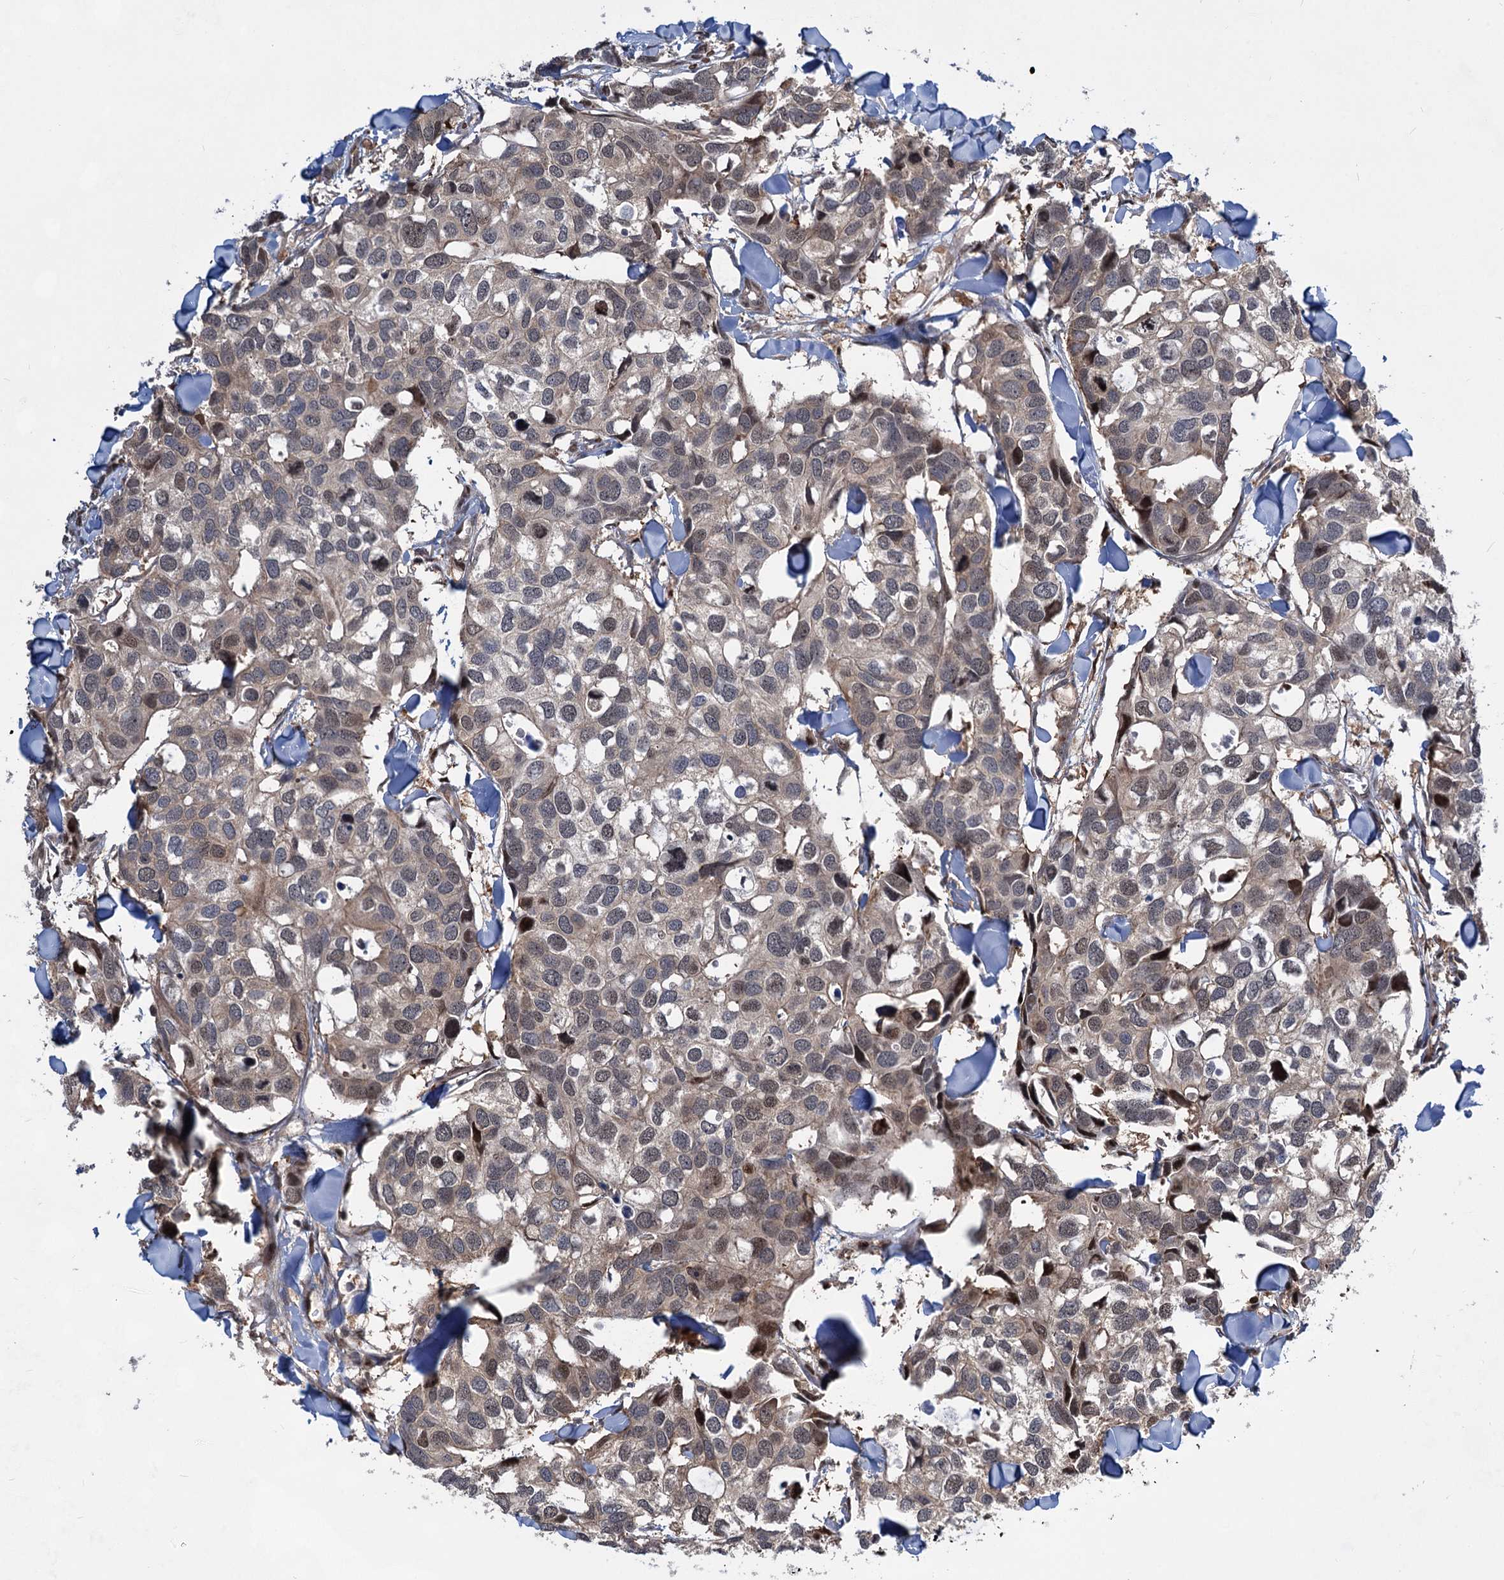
{"staining": {"intensity": "moderate", "quantity": "<25%", "location": "nuclear"}, "tissue": "breast cancer", "cell_type": "Tumor cells", "image_type": "cancer", "snomed": [{"axis": "morphology", "description": "Duct carcinoma"}, {"axis": "topography", "description": "Breast"}], "caption": "The immunohistochemical stain labels moderate nuclear positivity in tumor cells of invasive ductal carcinoma (breast) tissue. The protein of interest is shown in brown color, while the nuclei are stained blue.", "gene": "GPBP1", "patient": {"sex": "female", "age": 83}}